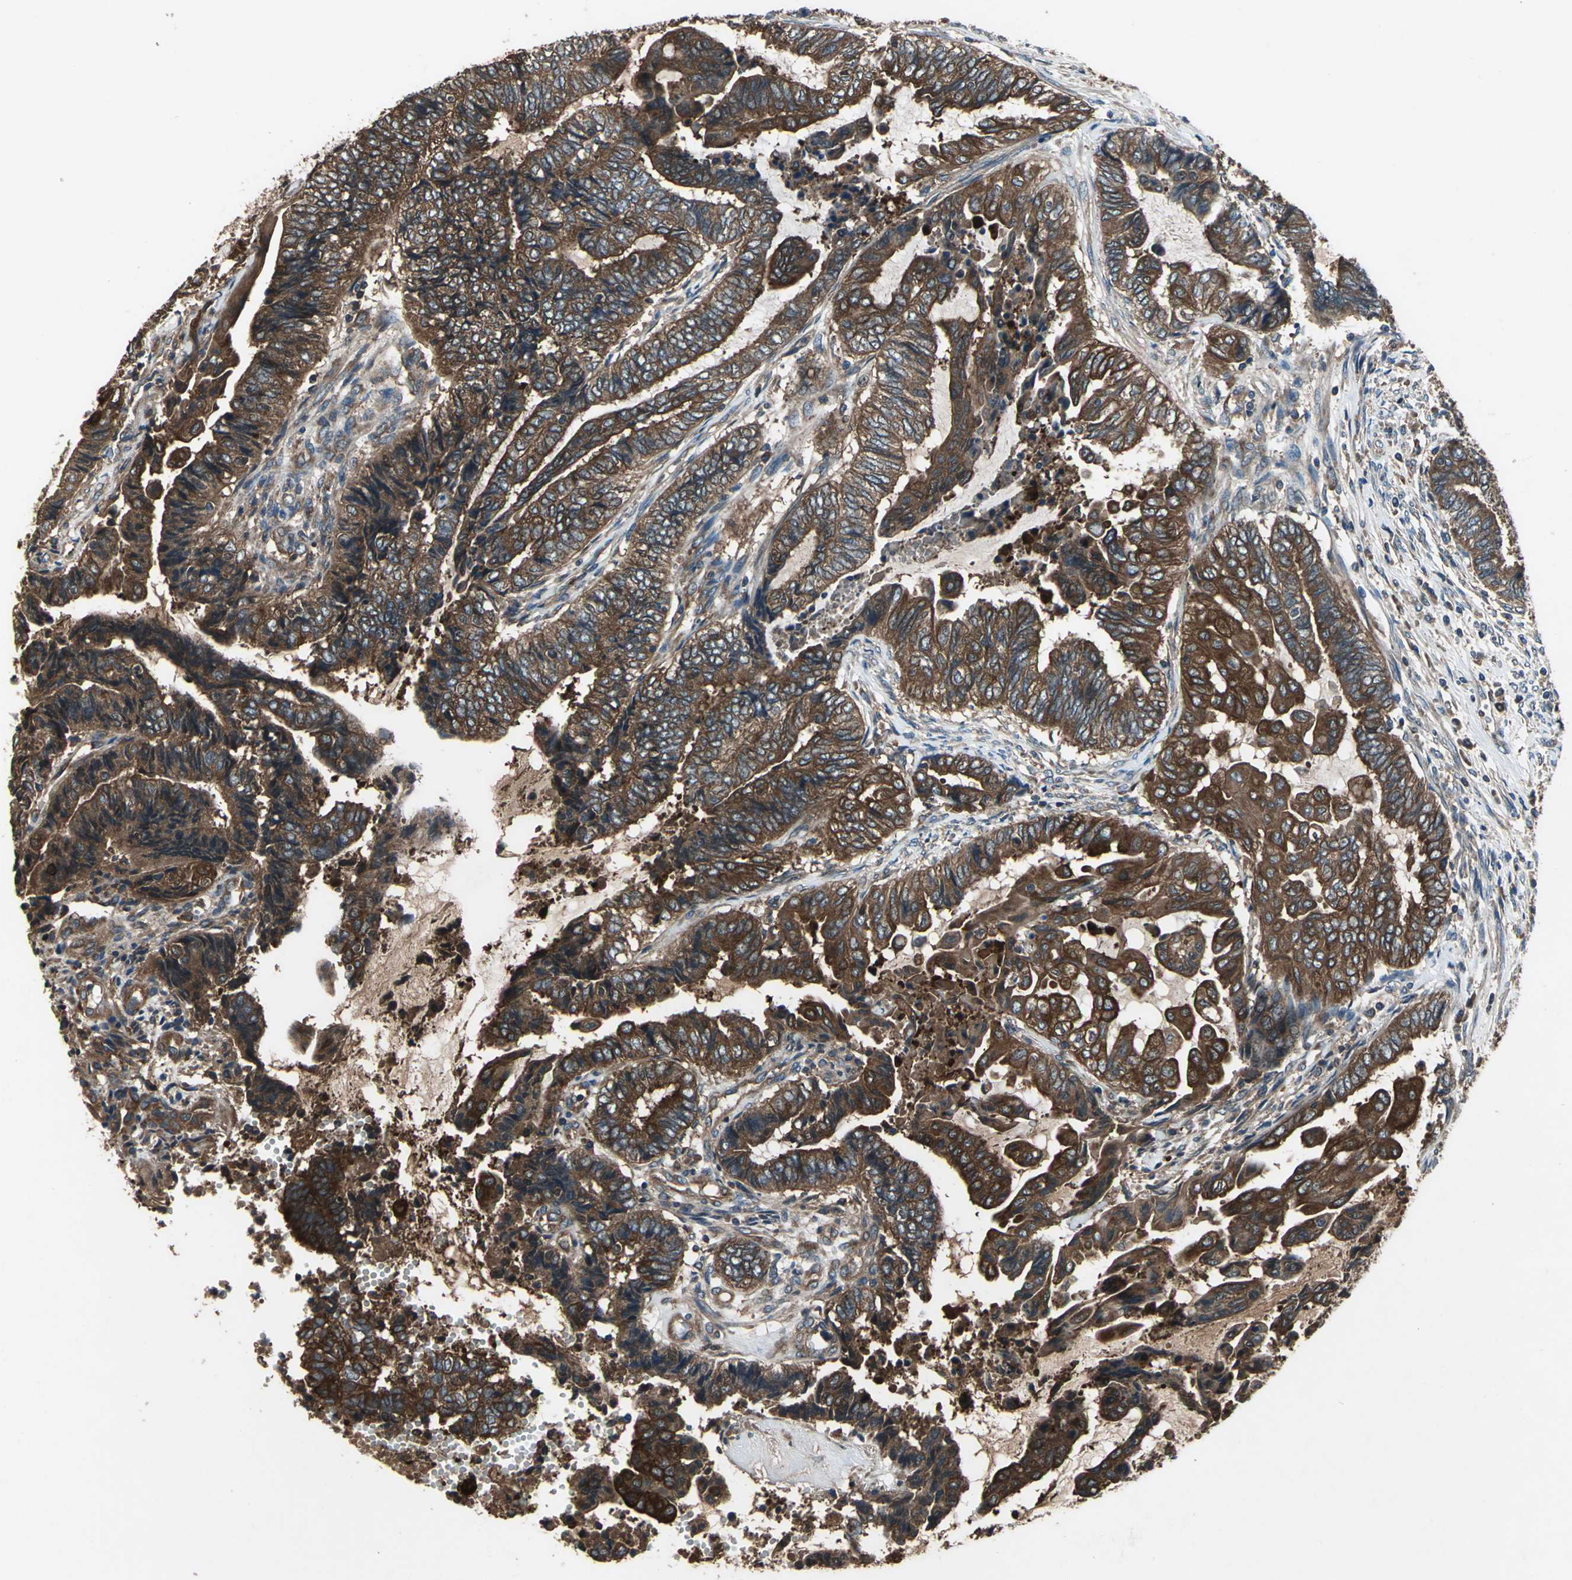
{"staining": {"intensity": "strong", "quantity": ">75%", "location": "cytoplasmic/membranous"}, "tissue": "endometrial cancer", "cell_type": "Tumor cells", "image_type": "cancer", "snomed": [{"axis": "morphology", "description": "Adenocarcinoma, NOS"}, {"axis": "topography", "description": "Uterus"}, {"axis": "topography", "description": "Endometrium"}], "caption": "Endometrial cancer (adenocarcinoma) stained with DAB immunohistochemistry shows high levels of strong cytoplasmic/membranous staining in about >75% of tumor cells.", "gene": "CAPN1", "patient": {"sex": "female", "age": 70}}